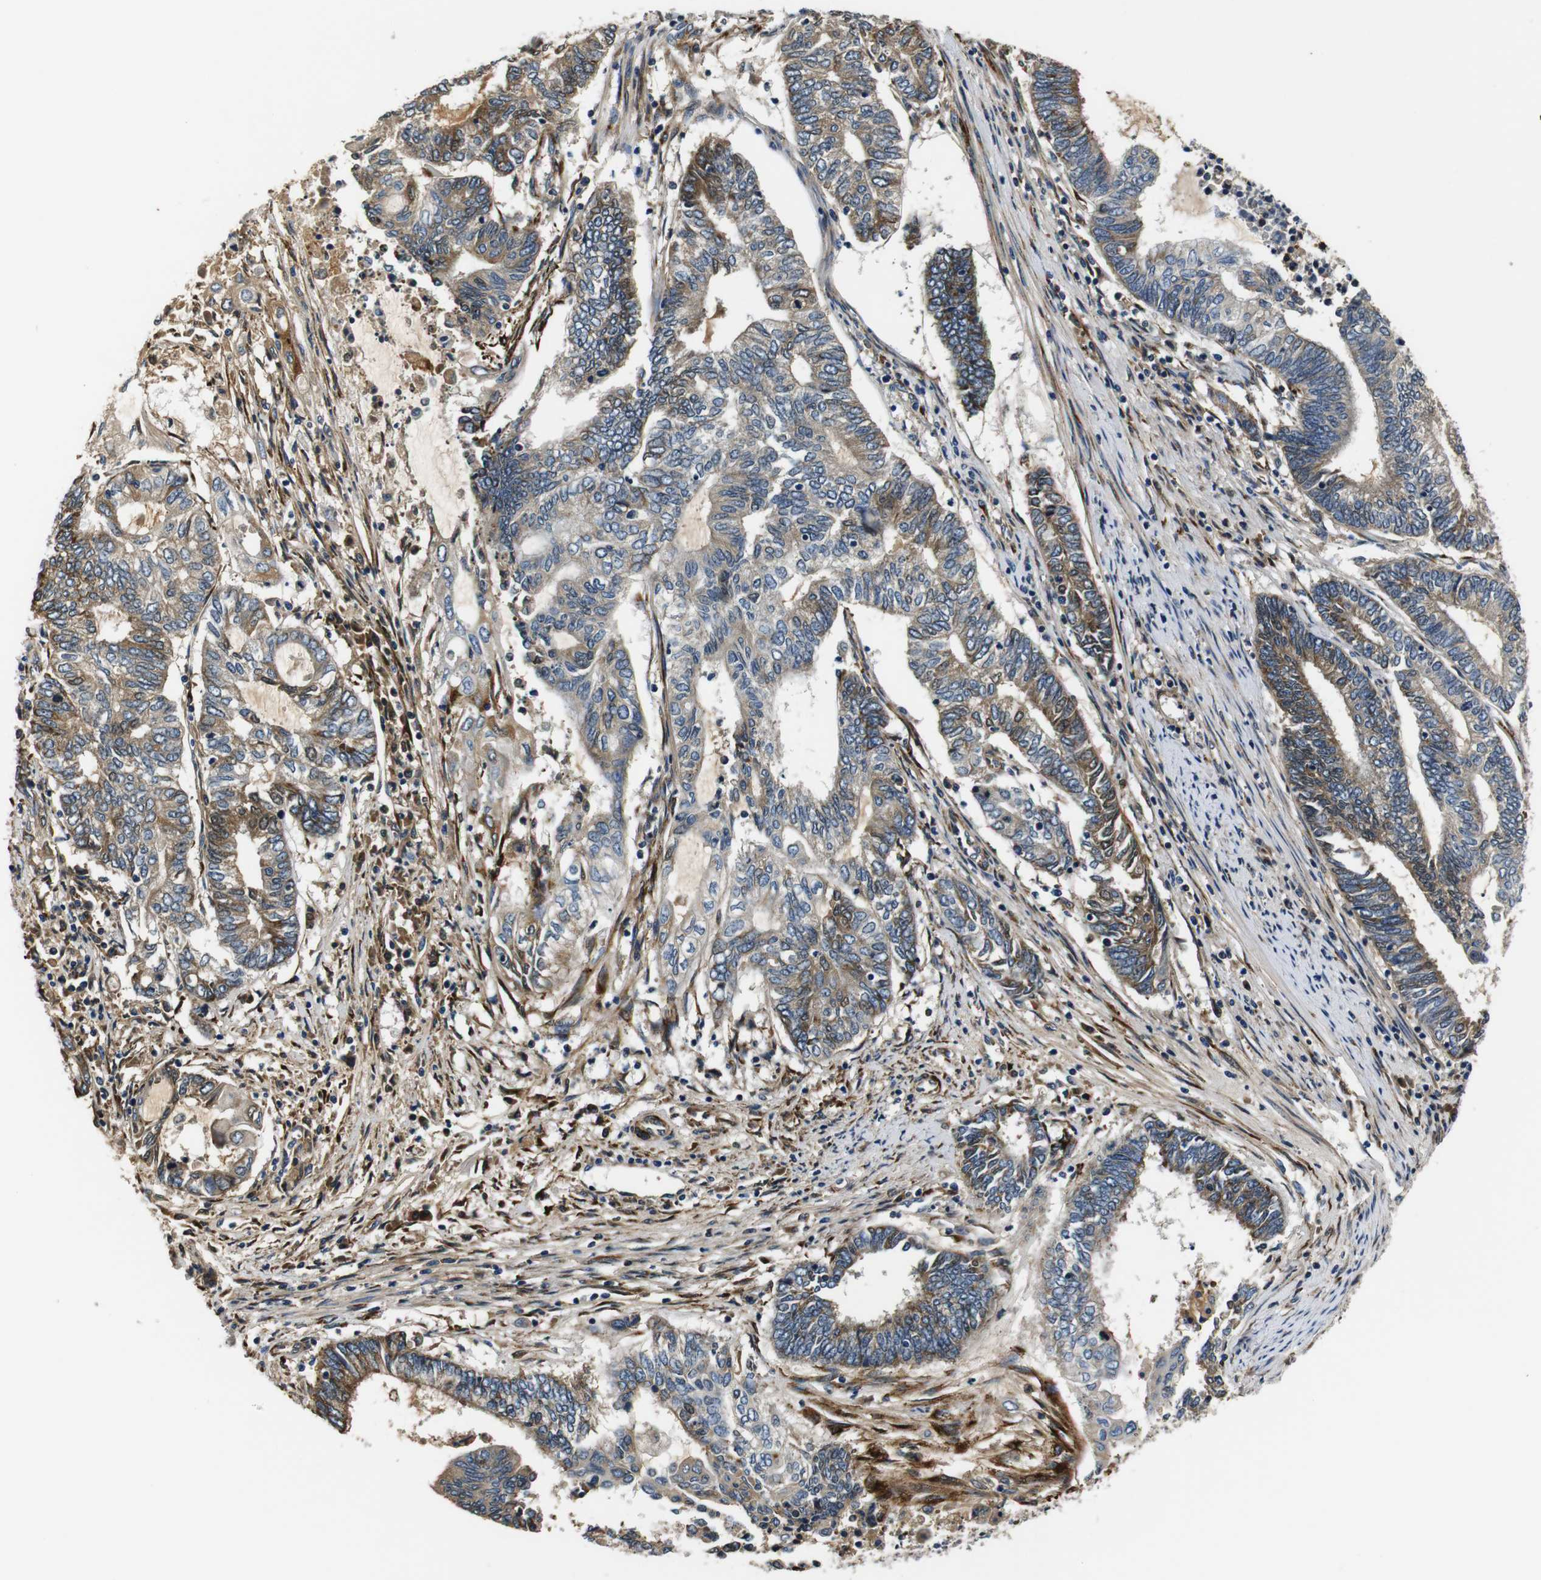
{"staining": {"intensity": "moderate", "quantity": "25%-75%", "location": "cytoplasmic/membranous"}, "tissue": "endometrial cancer", "cell_type": "Tumor cells", "image_type": "cancer", "snomed": [{"axis": "morphology", "description": "Adenocarcinoma, NOS"}, {"axis": "topography", "description": "Uterus"}, {"axis": "topography", "description": "Endometrium"}], "caption": "About 25%-75% of tumor cells in human adenocarcinoma (endometrial) show moderate cytoplasmic/membranous protein staining as visualized by brown immunohistochemical staining.", "gene": "COL1A1", "patient": {"sex": "female", "age": 70}}